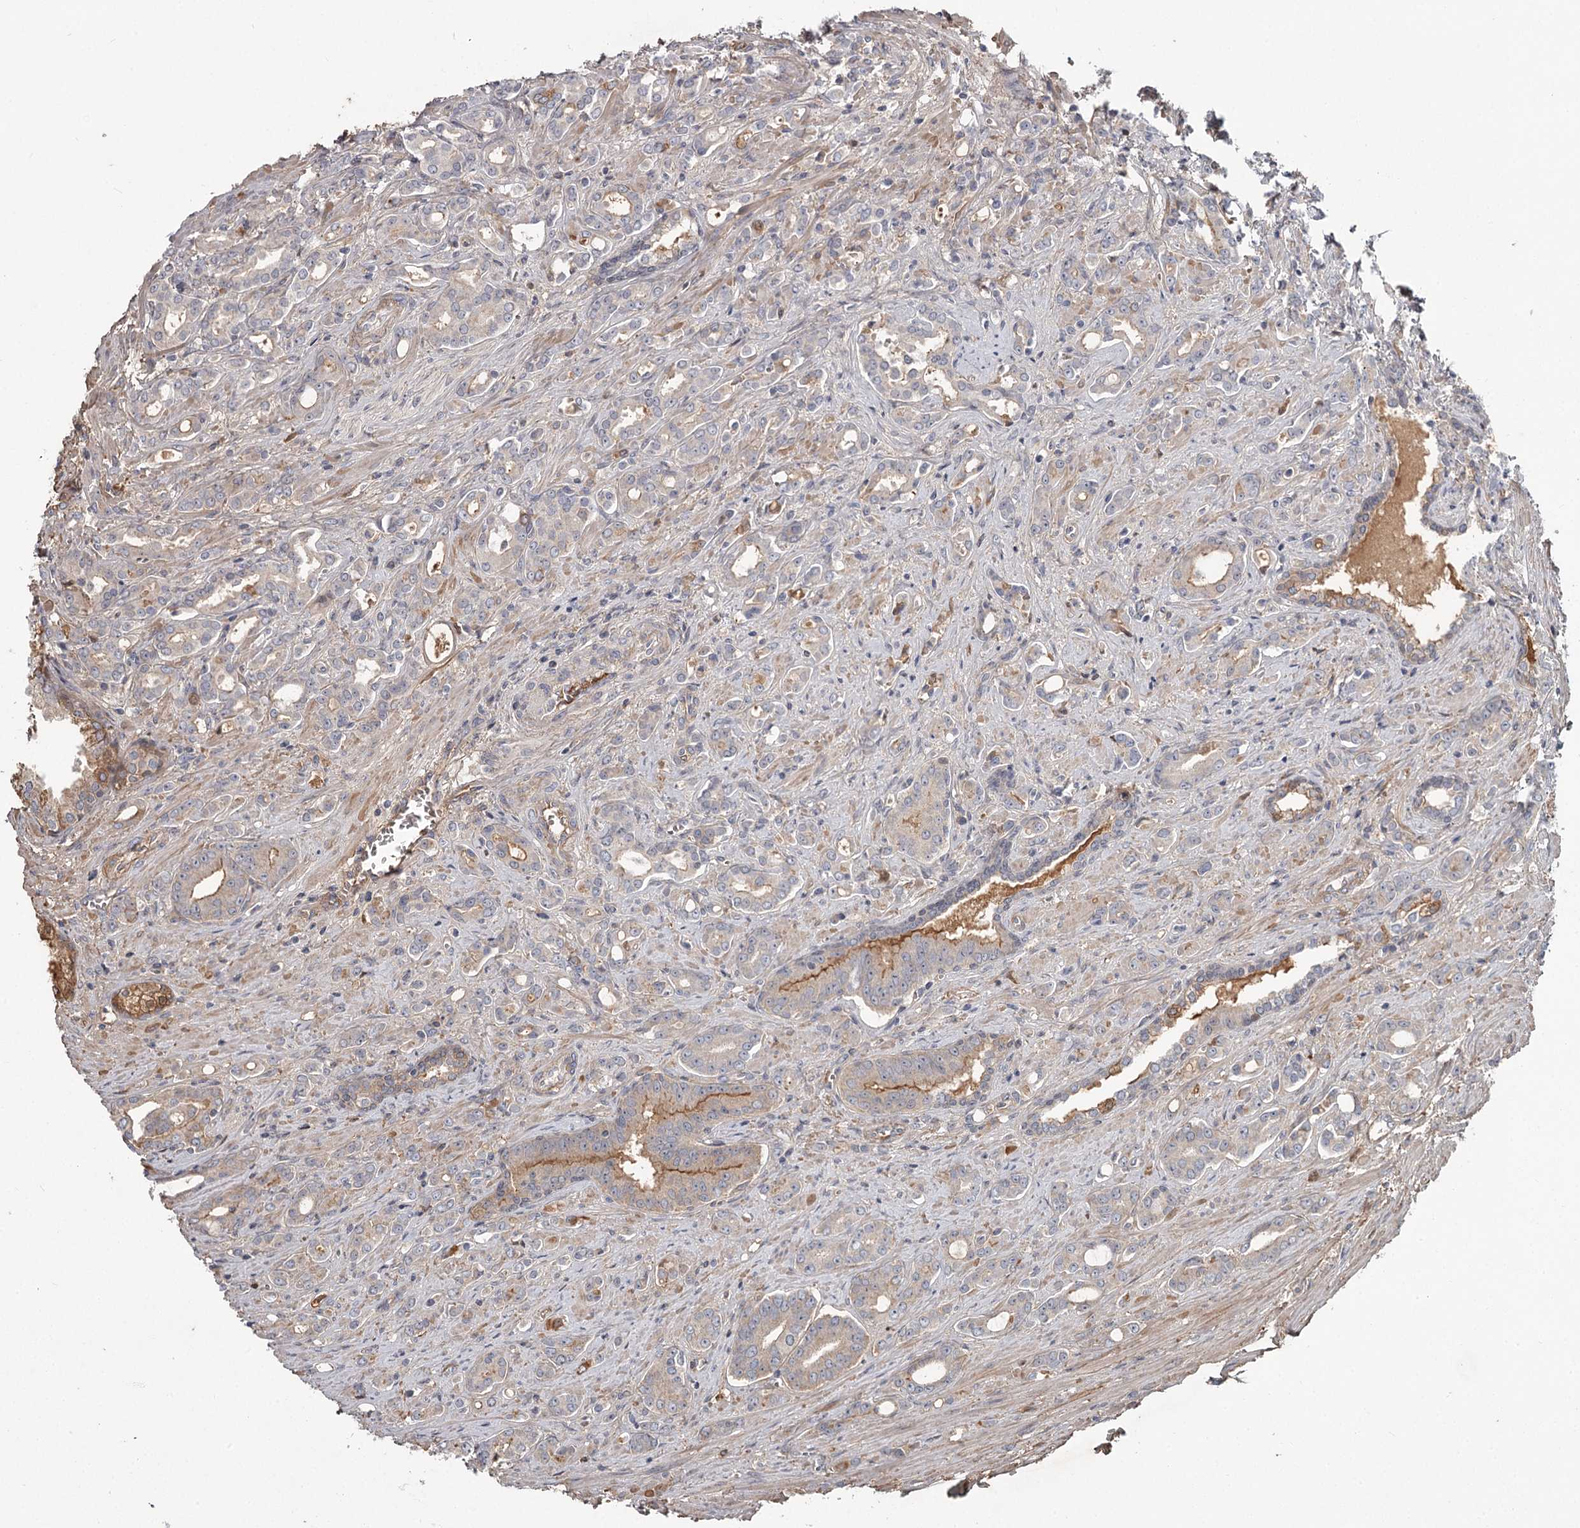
{"staining": {"intensity": "moderate", "quantity": "<25%", "location": "cytoplasmic/membranous"}, "tissue": "prostate cancer", "cell_type": "Tumor cells", "image_type": "cancer", "snomed": [{"axis": "morphology", "description": "Adenocarcinoma, High grade"}, {"axis": "topography", "description": "Prostate"}], "caption": "Prostate cancer (adenocarcinoma (high-grade)) tissue shows moderate cytoplasmic/membranous expression in about <25% of tumor cells, visualized by immunohistochemistry. (IHC, brightfield microscopy, high magnification).", "gene": "DHRS9", "patient": {"sex": "male", "age": 72}}